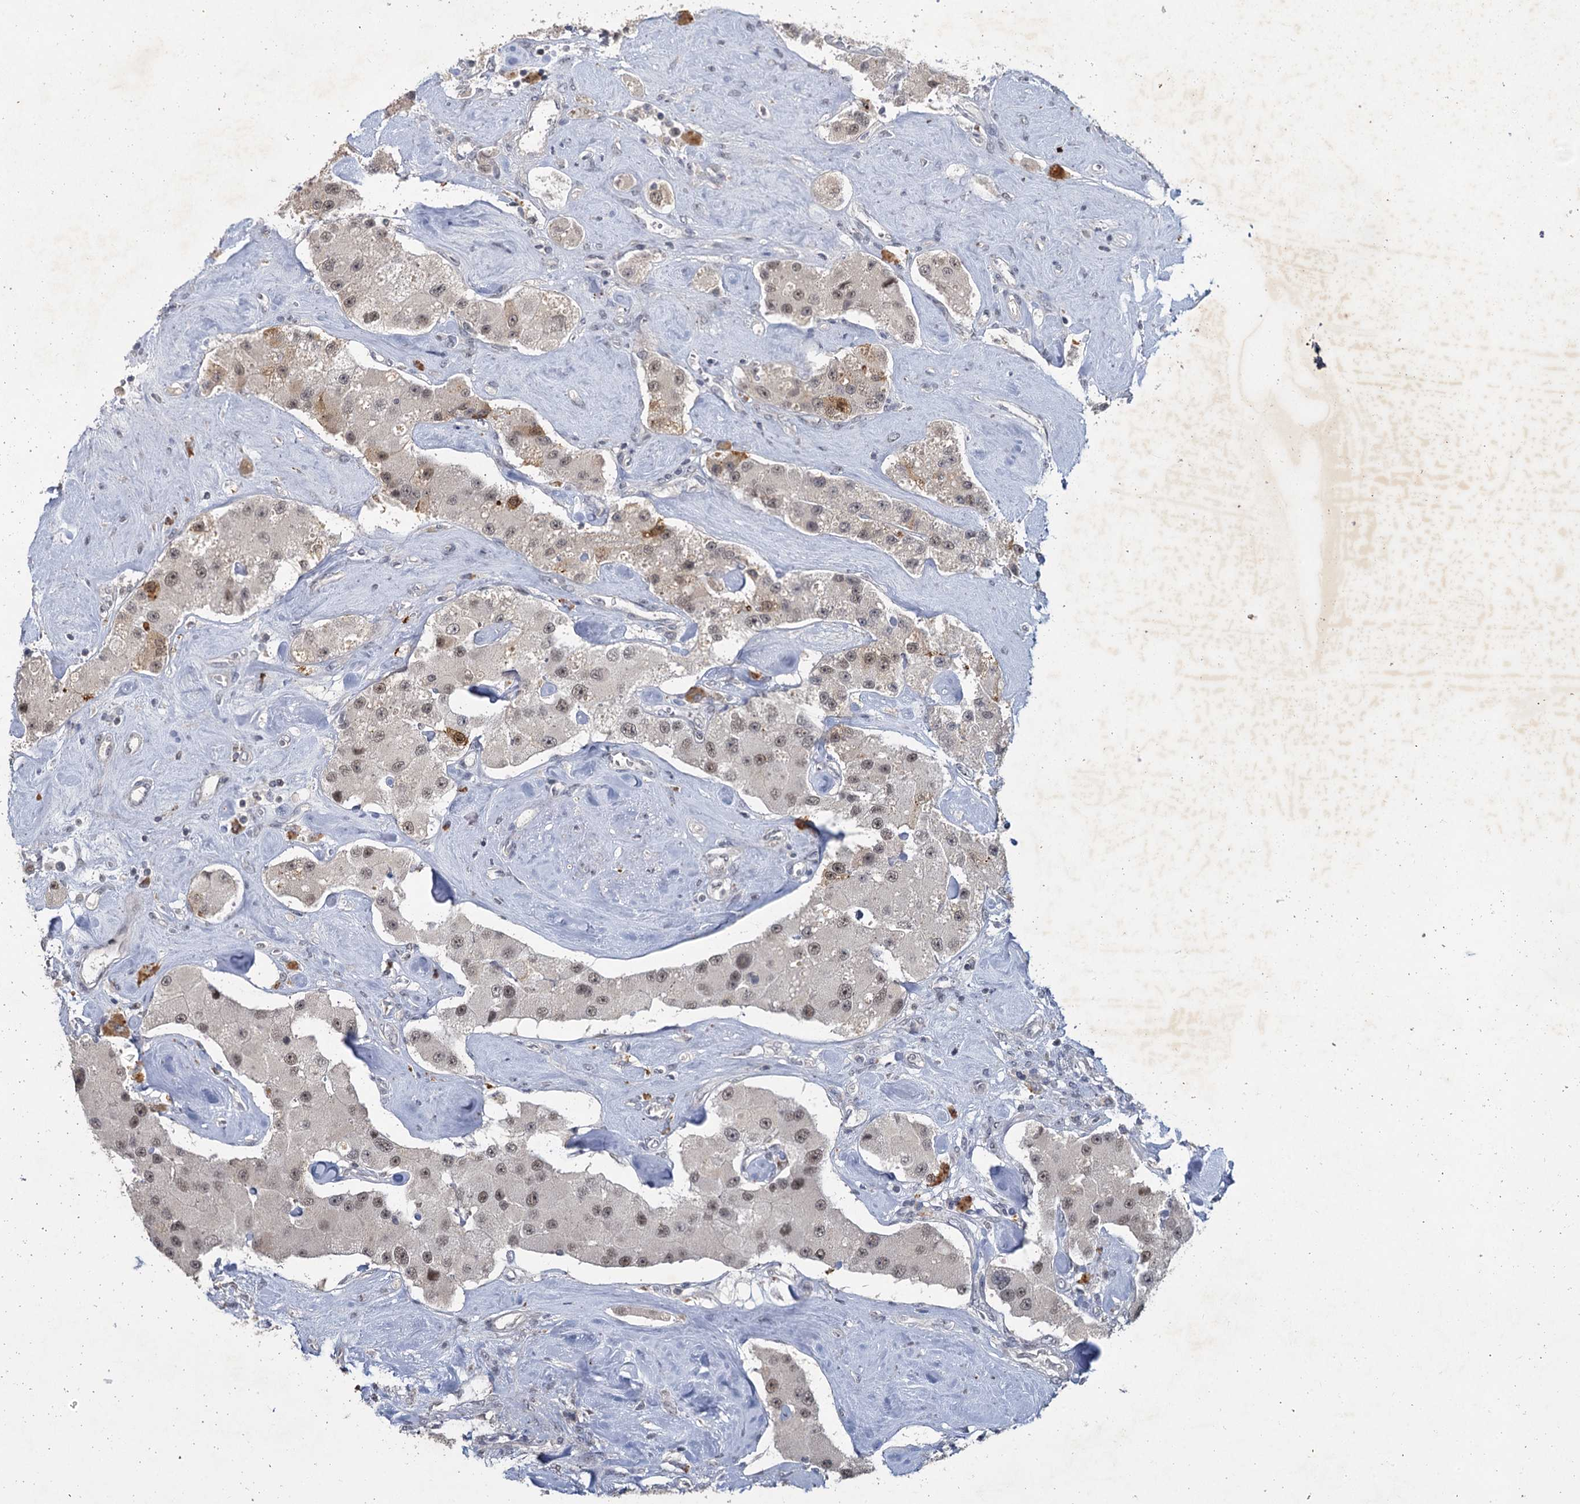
{"staining": {"intensity": "weak", "quantity": "<25%", "location": "cytoplasmic/membranous,nuclear"}, "tissue": "carcinoid", "cell_type": "Tumor cells", "image_type": "cancer", "snomed": [{"axis": "morphology", "description": "Carcinoid, malignant, NOS"}, {"axis": "topography", "description": "Pancreas"}], "caption": "This image is of malignant carcinoid stained with IHC to label a protein in brown with the nuclei are counter-stained blue. There is no staining in tumor cells.", "gene": "MUCL1", "patient": {"sex": "male", "age": 41}}